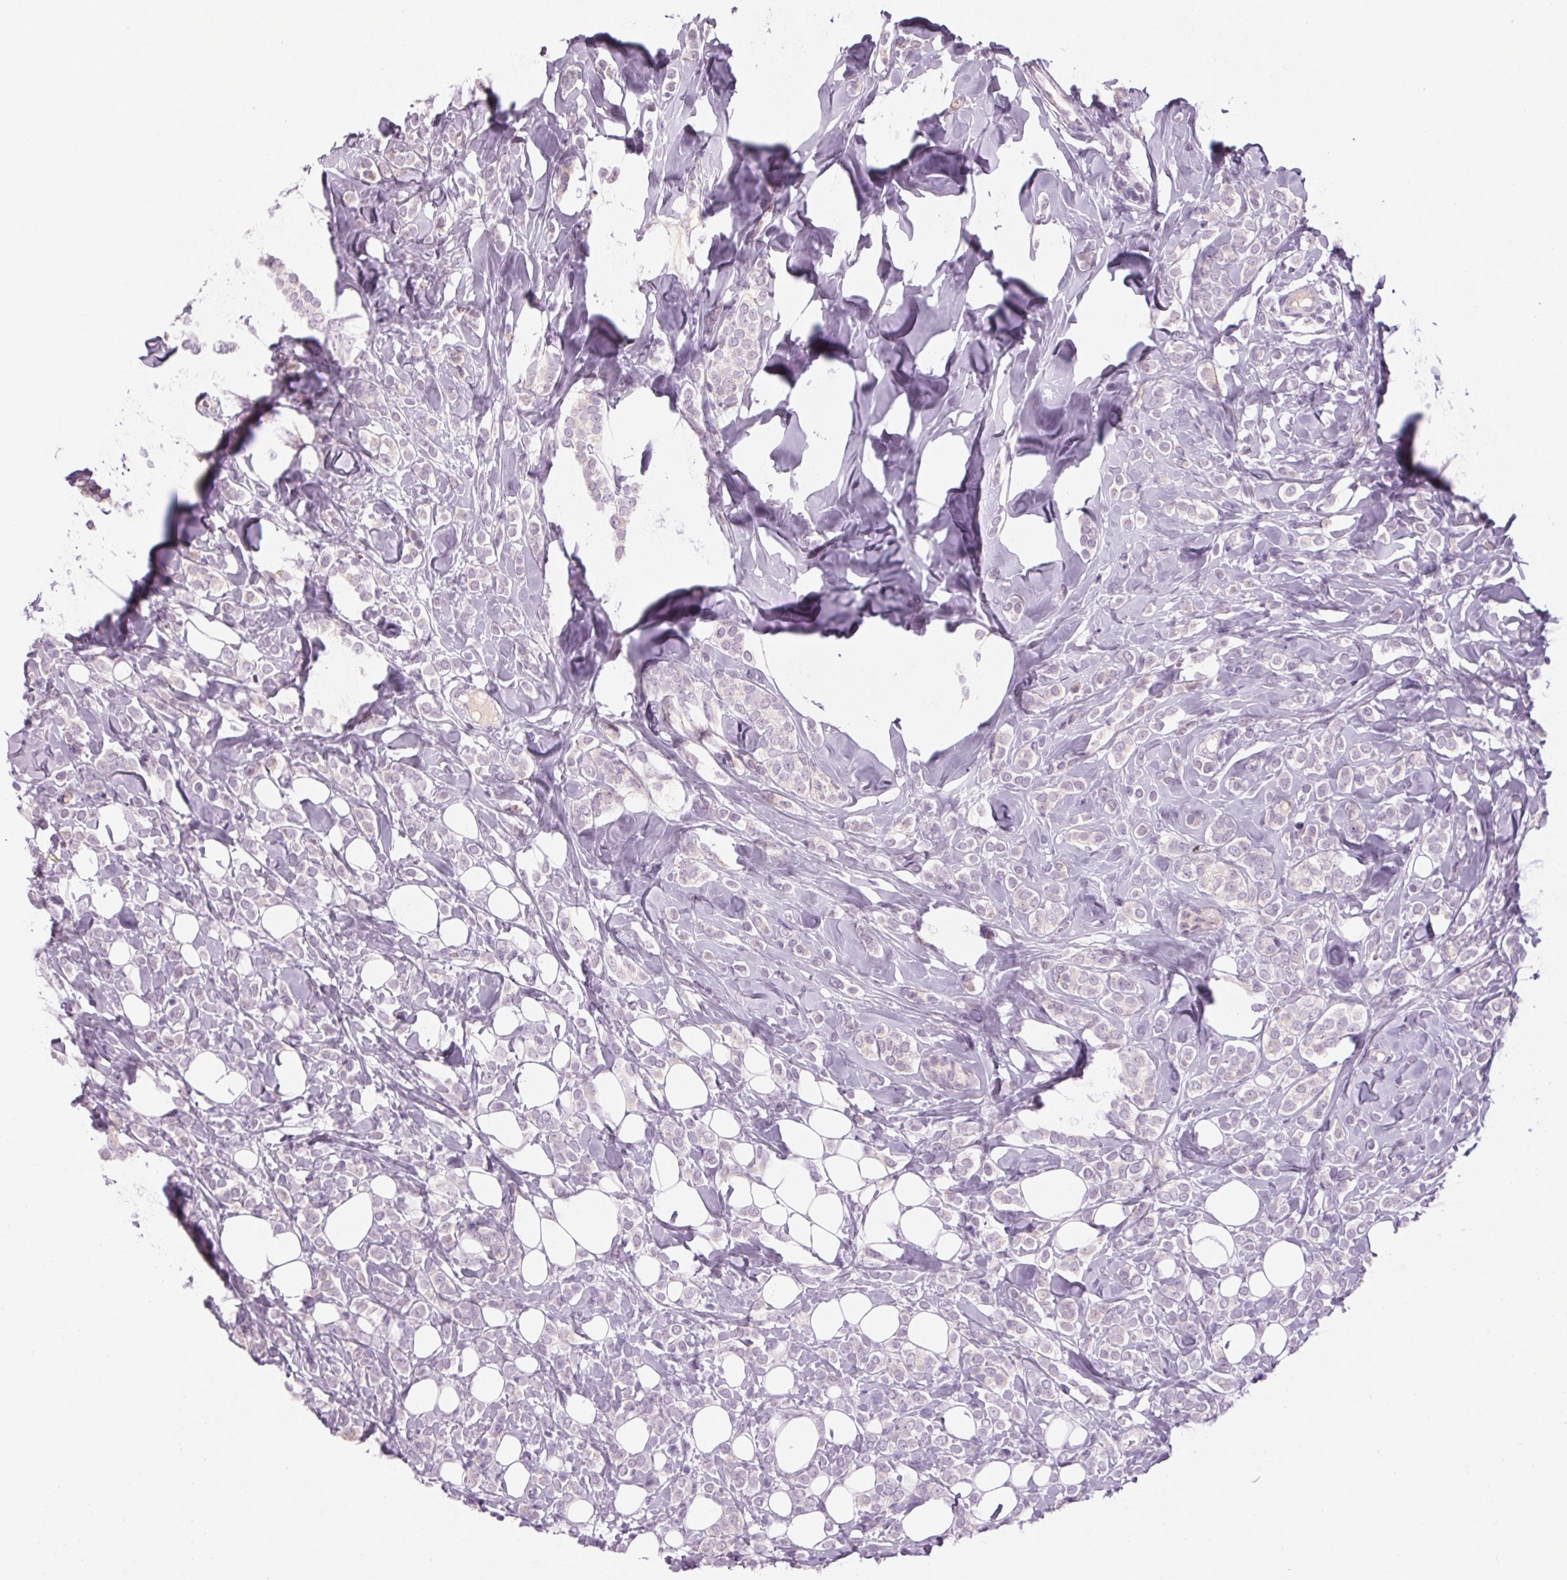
{"staining": {"intensity": "negative", "quantity": "none", "location": "none"}, "tissue": "breast cancer", "cell_type": "Tumor cells", "image_type": "cancer", "snomed": [{"axis": "morphology", "description": "Lobular carcinoma"}, {"axis": "topography", "description": "Breast"}], "caption": "Immunohistochemistry (IHC) of breast lobular carcinoma exhibits no positivity in tumor cells.", "gene": "RPTN", "patient": {"sex": "female", "age": 49}}